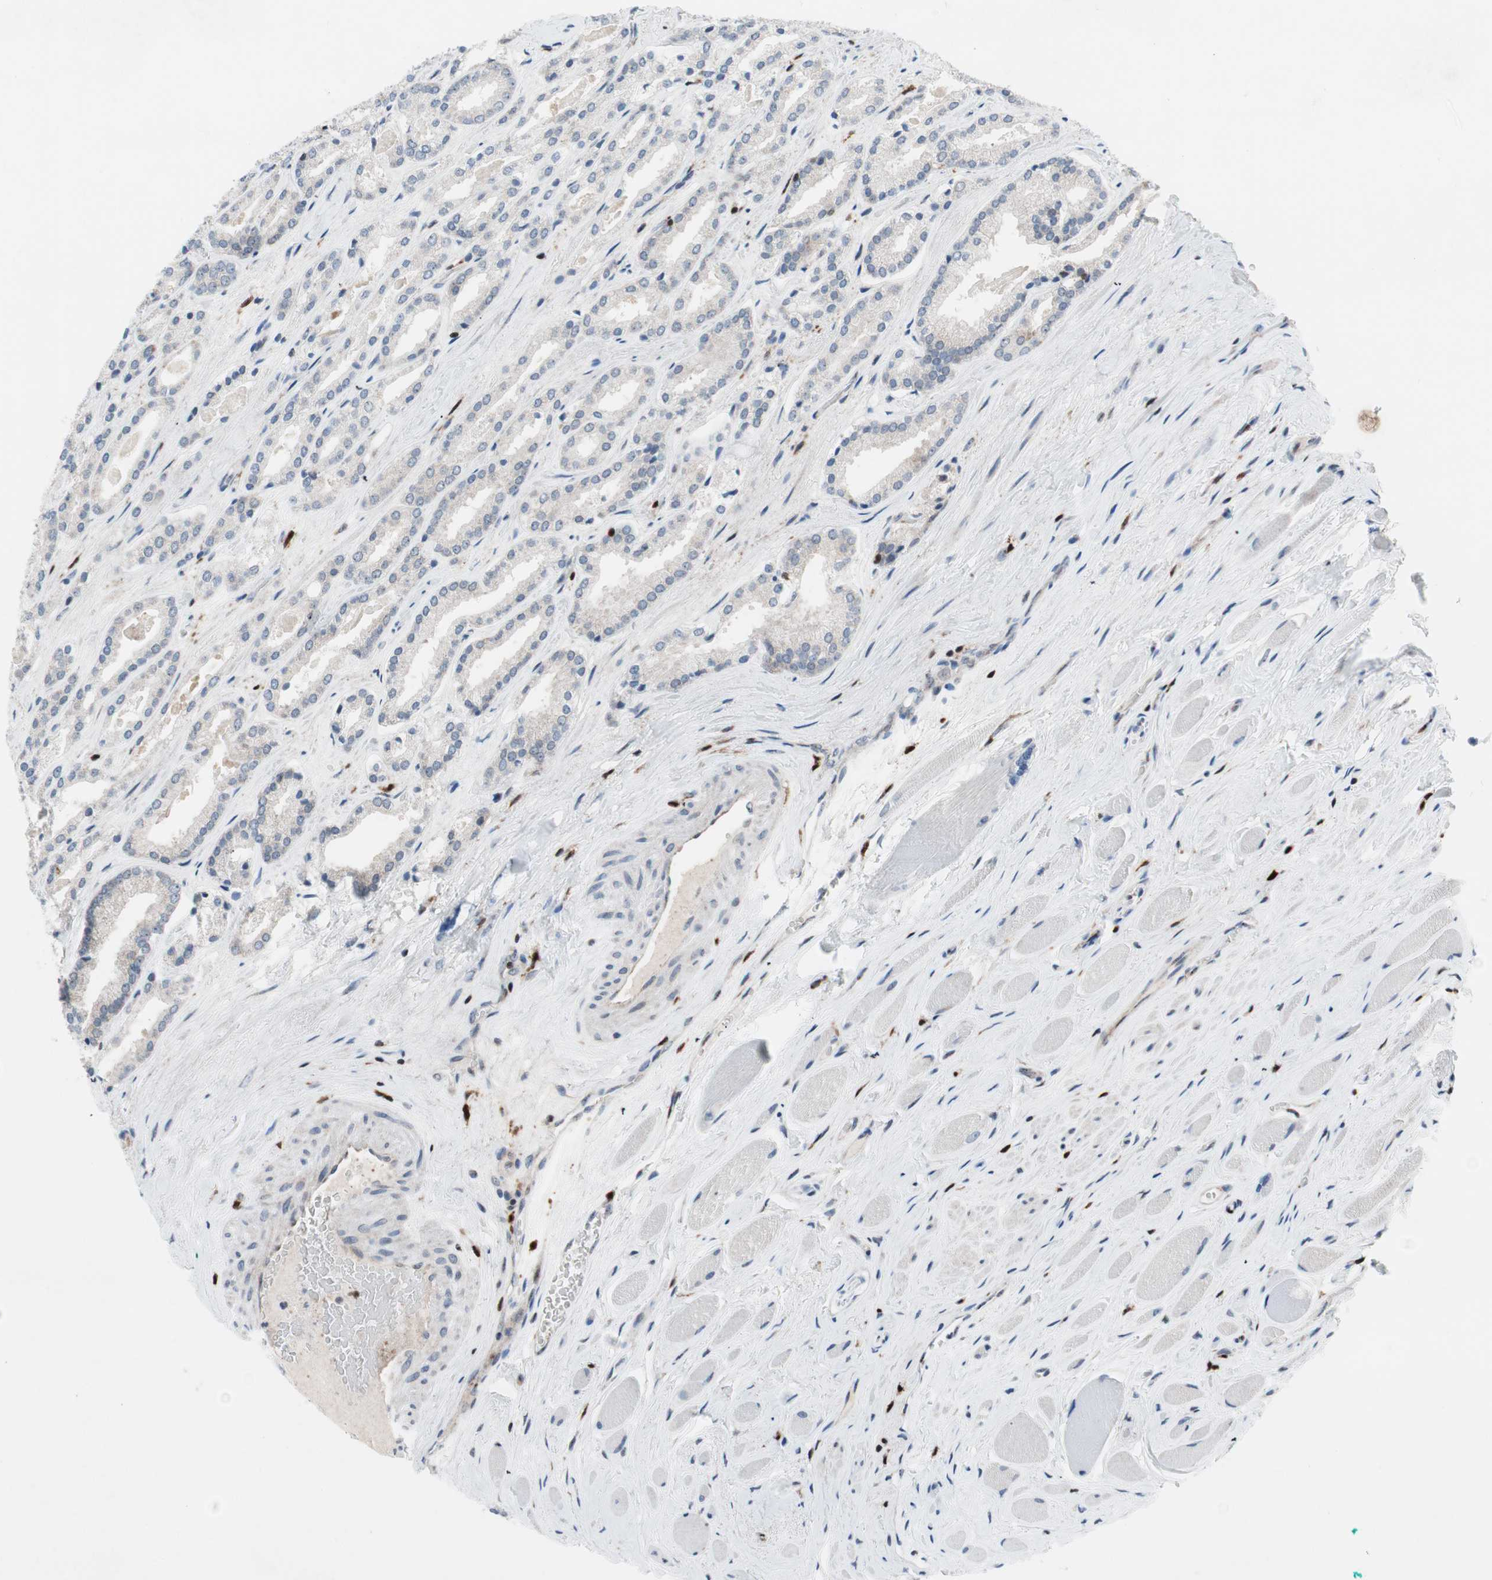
{"staining": {"intensity": "negative", "quantity": "none", "location": "none"}, "tissue": "prostate cancer", "cell_type": "Tumor cells", "image_type": "cancer", "snomed": [{"axis": "morphology", "description": "Adenocarcinoma, Low grade"}, {"axis": "topography", "description": "Prostate"}], "caption": "IHC of prostate cancer (low-grade adenocarcinoma) displays no positivity in tumor cells.", "gene": "RGS10", "patient": {"sex": "male", "age": 59}}